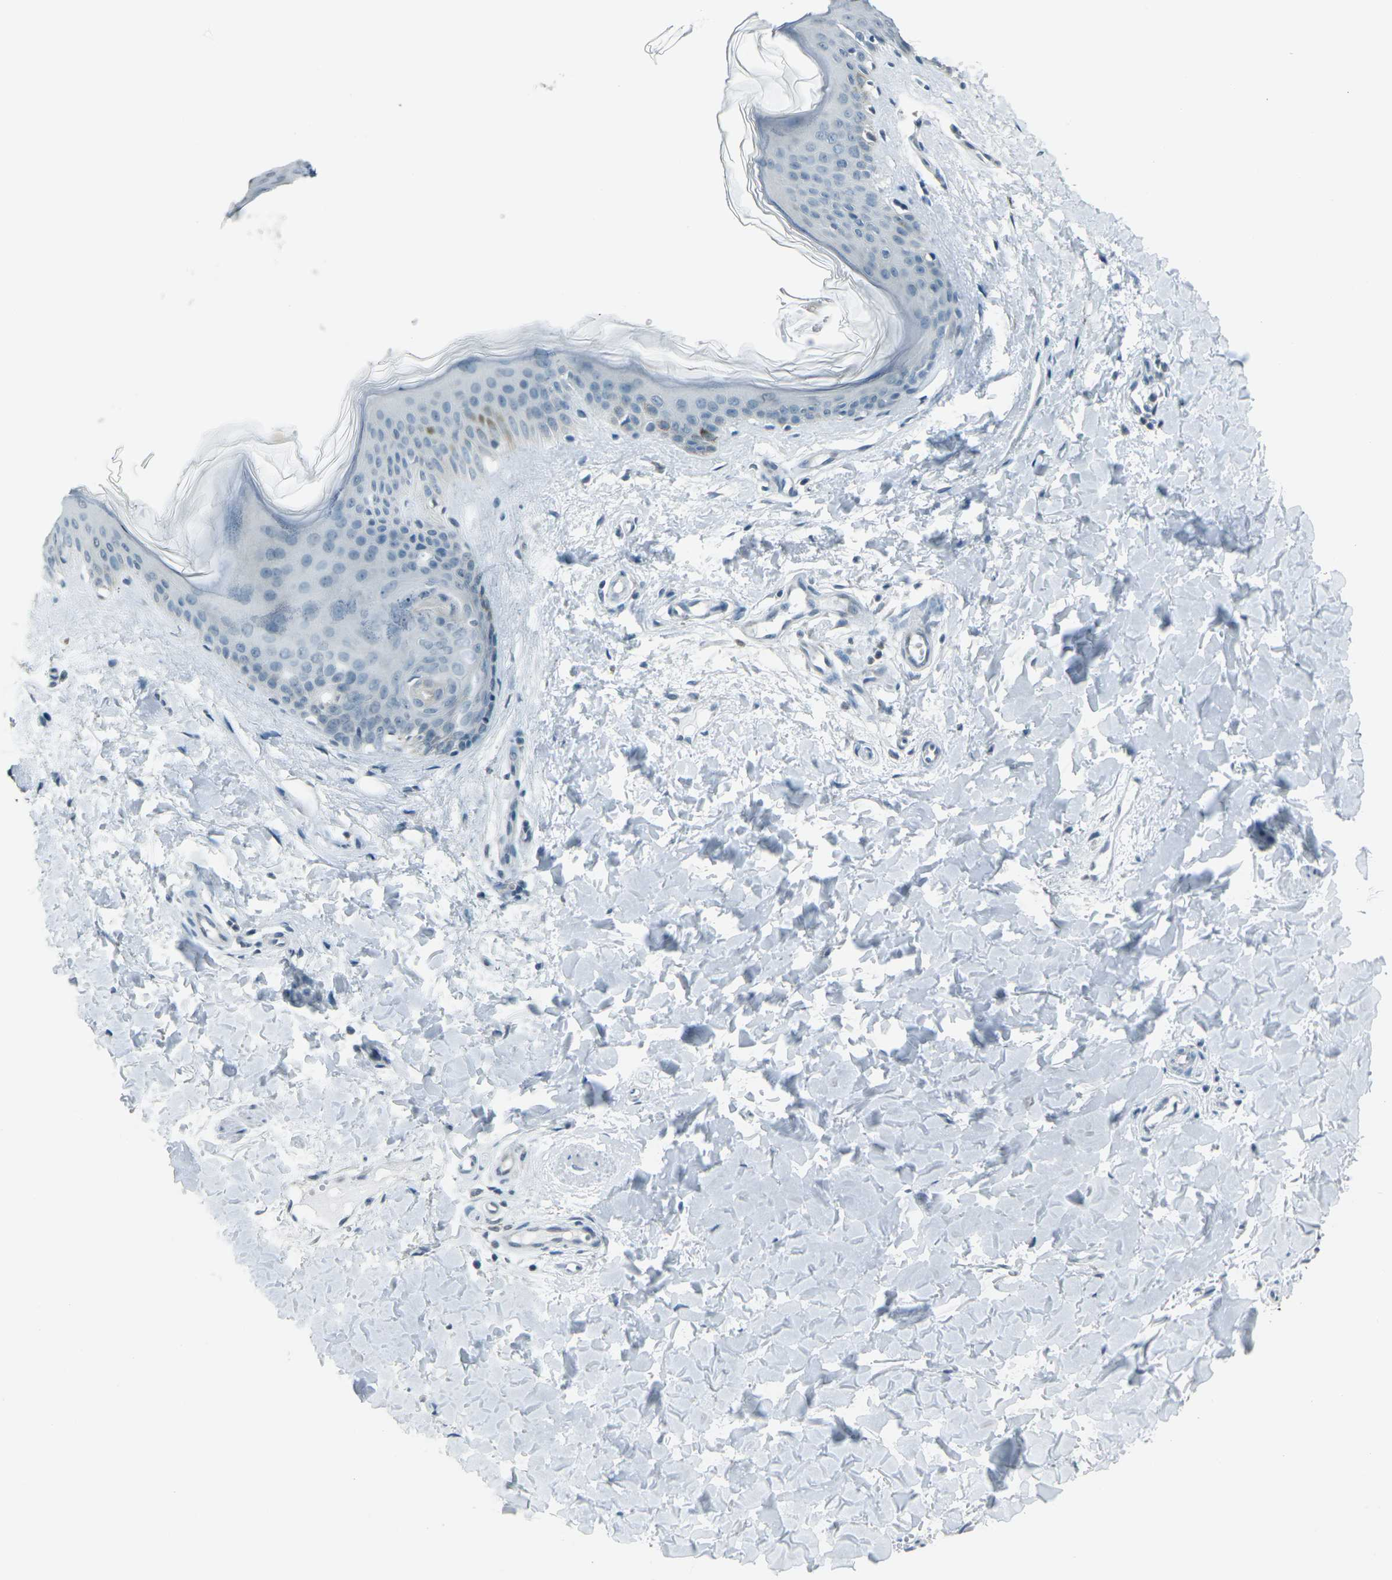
{"staining": {"intensity": "negative", "quantity": "none", "location": "none"}, "tissue": "skin", "cell_type": "Fibroblasts", "image_type": "normal", "snomed": [{"axis": "morphology", "description": "Normal tissue, NOS"}, {"axis": "topography", "description": "Skin"}], "caption": "High magnification brightfield microscopy of benign skin stained with DAB (brown) and counterstained with hematoxylin (blue): fibroblasts show no significant expression. (Brightfield microscopy of DAB immunohistochemistry (IHC) at high magnification).", "gene": "H2BC1", "patient": {"sex": "female", "age": 41}}